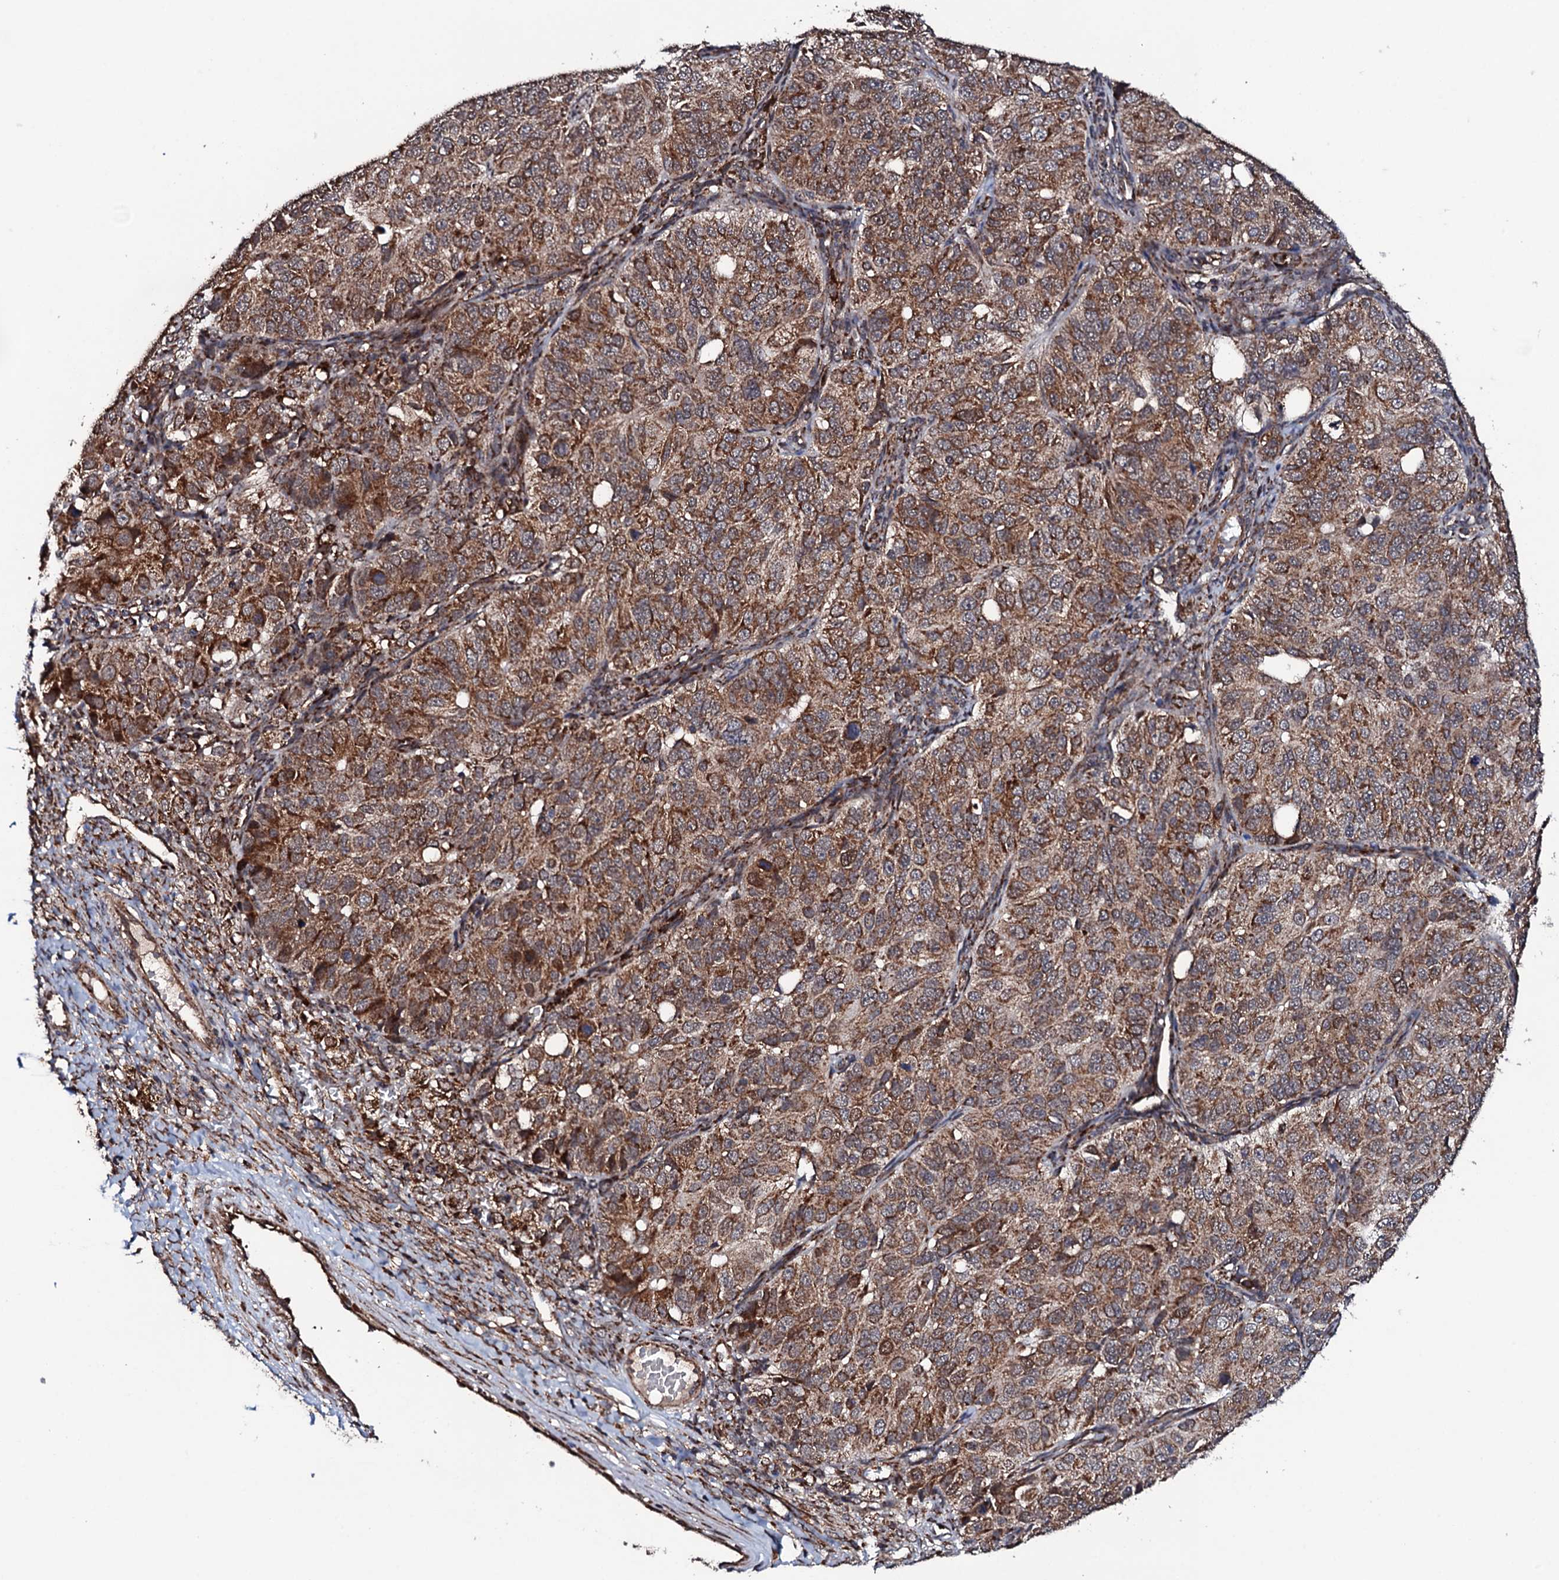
{"staining": {"intensity": "strong", "quantity": ">75%", "location": "cytoplasmic/membranous"}, "tissue": "ovarian cancer", "cell_type": "Tumor cells", "image_type": "cancer", "snomed": [{"axis": "morphology", "description": "Carcinoma, endometroid"}, {"axis": "topography", "description": "Ovary"}], "caption": "Human ovarian endometroid carcinoma stained for a protein (brown) exhibits strong cytoplasmic/membranous positive expression in approximately >75% of tumor cells.", "gene": "MTIF3", "patient": {"sex": "female", "age": 51}}